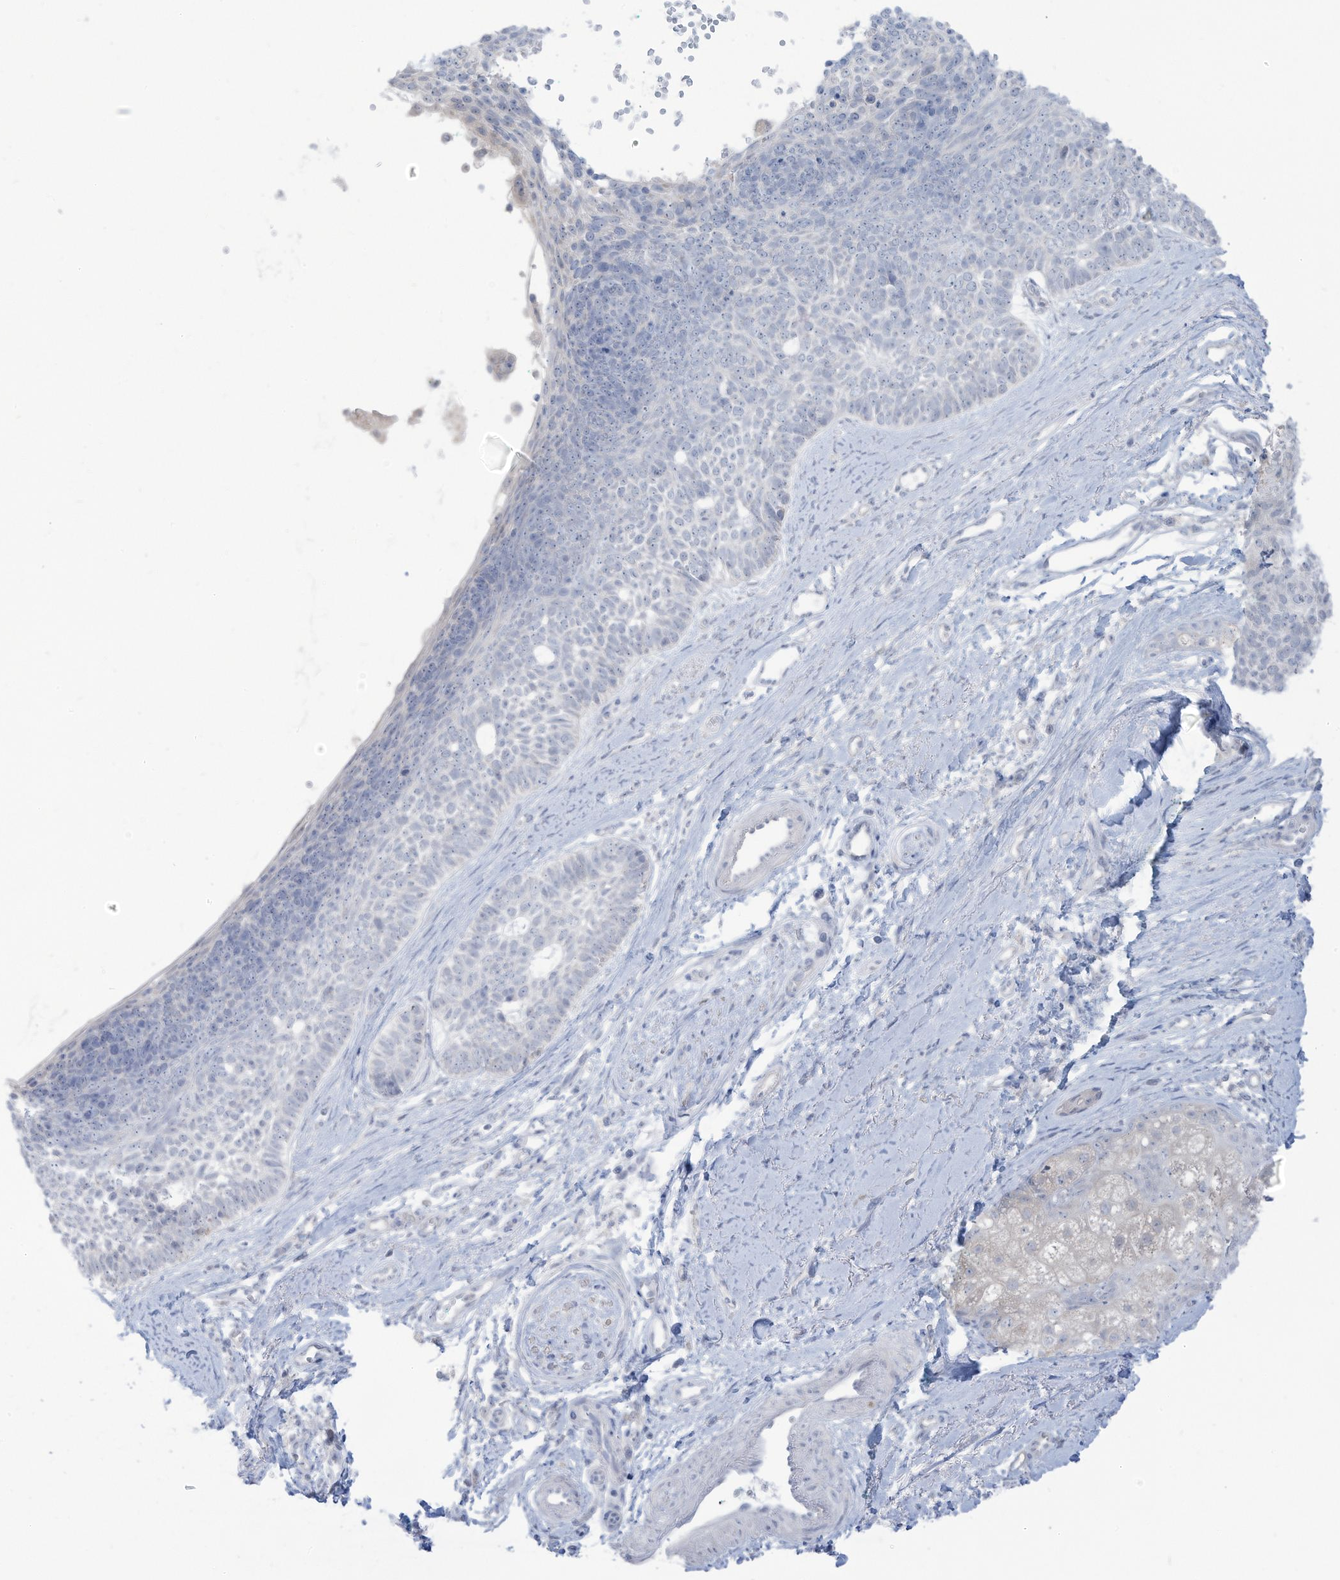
{"staining": {"intensity": "negative", "quantity": "none", "location": "none"}, "tissue": "skin cancer", "cell_type": "Tumor cells", "image_type": "cancer", "snomed": [{"axis": "morphology", "description": "Basal cell carcinoma"}, {"axis": "topography", "description": "Skin"}], "caption": "This image is of basal cell carcinoma (skin) stained with immunohistochemistry to label a protein in brown with the nuclei are counter-stained blue. There is no expression in tumor cells.", "gene": "OGT", "patient": {"sex": "female", "age": 81}}